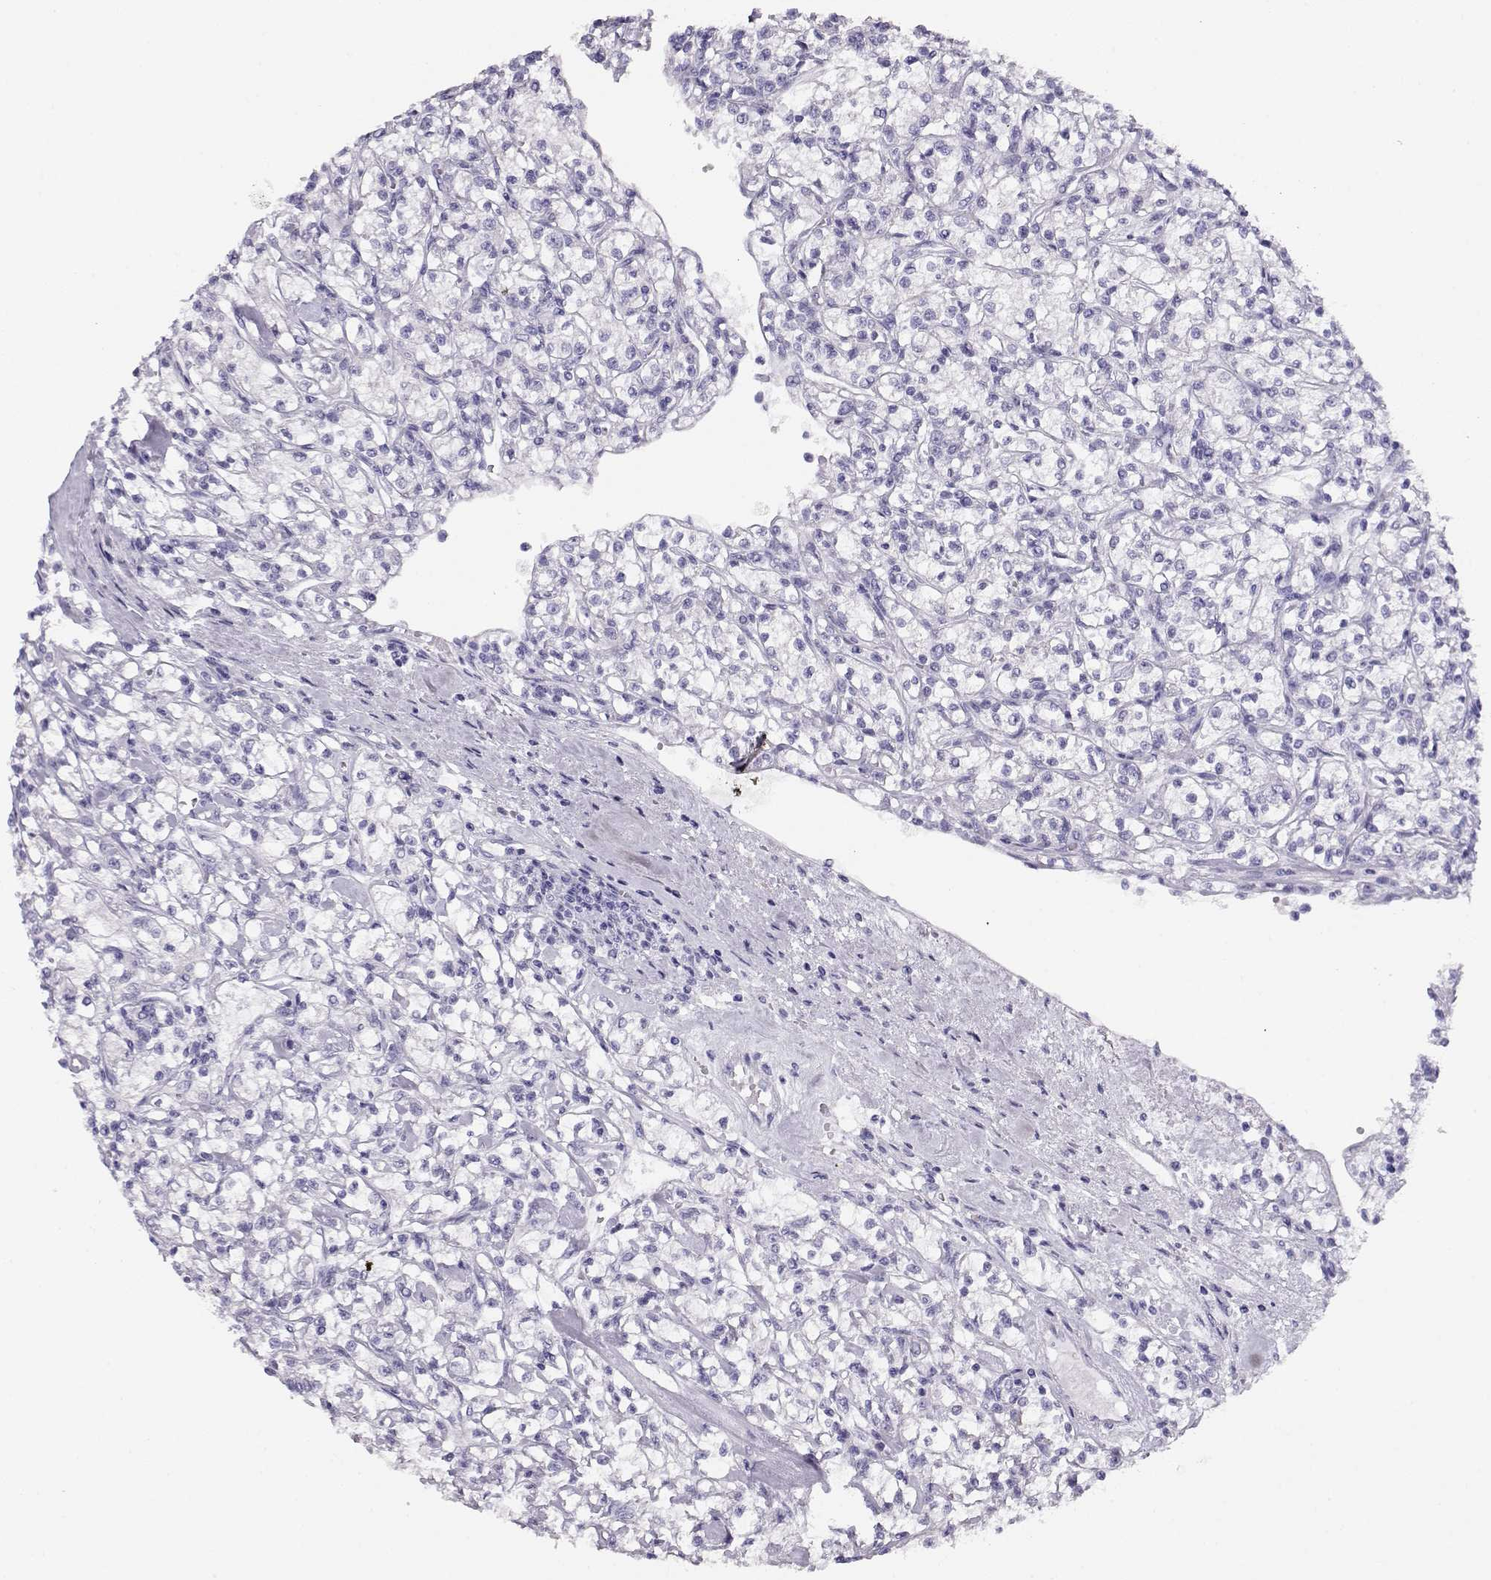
{"staining": {"intensity": "negative", "quantity": "none", "location": "none"}, "tissue": "renal cancer", "cell_type": "Tumor cells", "image_type": "cancer", "snomed": [{"axis": "morphology", "description": "Adenocarcinoma, NOS"}, {"axis": "topography", "description": "Kidney"}], "caption": "IHC of human renal cancer demonstrates no staining in tumor cells.", "gene": "CRX", "patient": {"sex": "female", "age": 59}}